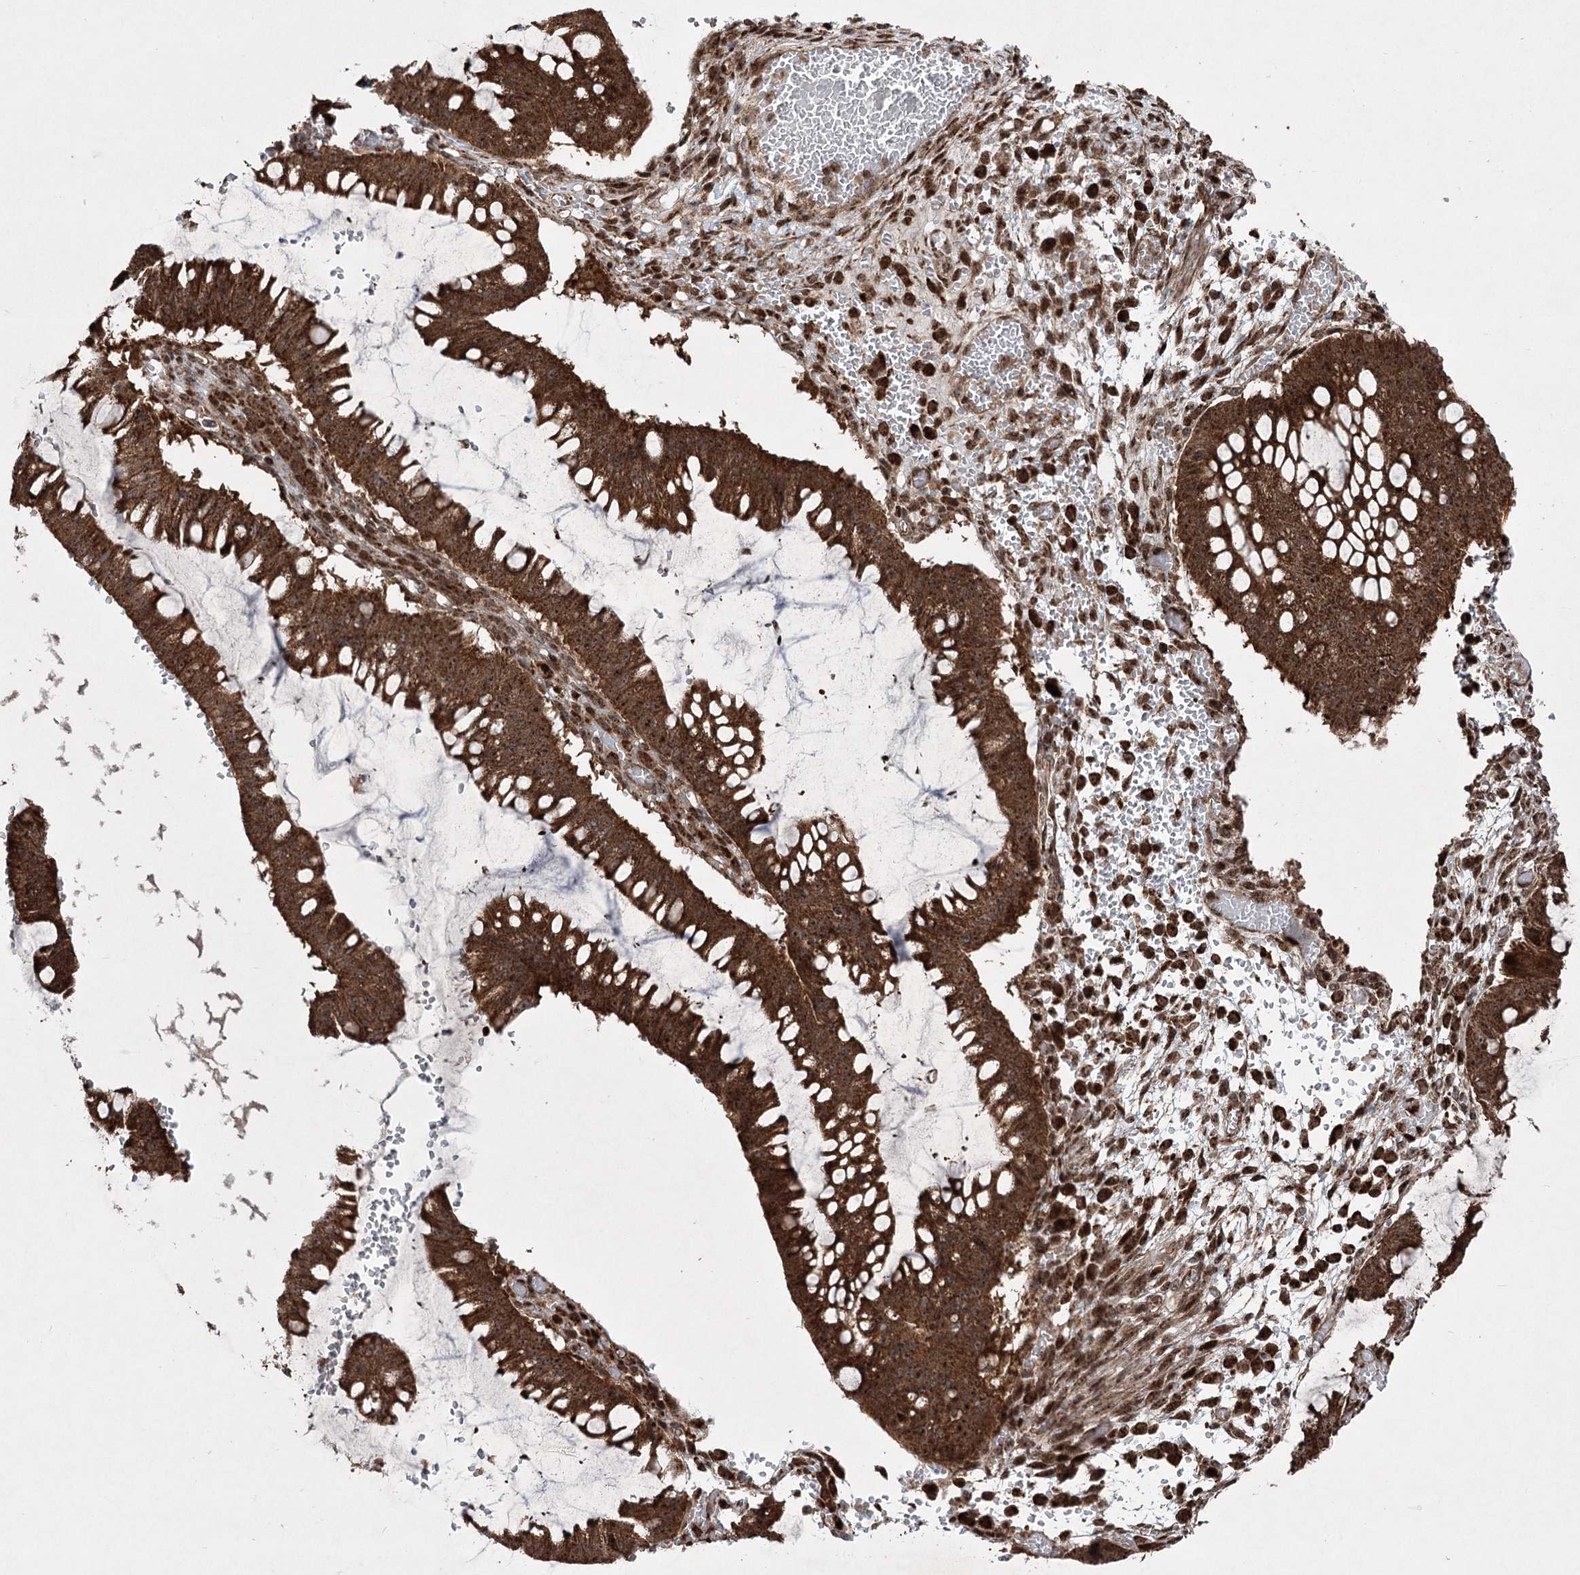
{"staining": {"intensity": "strong", "quantity": ">75%", "location": "cytoplasmic/membranous,nuclear"}, "tissue": "ovarian cancer", "cell_type": "Tumor cells", "image_type": "cancer", "snomed": [{"axis": "morphology", "description": "Cystadenocarcinoma, mucinous, NOS"}, {"axis": "topography", "description": "Ovary"}], "caption": "Immunohistochemical staining of human ovarian cancer (mucinous cystadenocarcinoma) demonstrates high levels of strong cytoplasmic/membranous and nuclear expression in approximately >75% of tumor cells.", "gene": "SERINC5", "patient": {"sex": "female", "age": 73}}